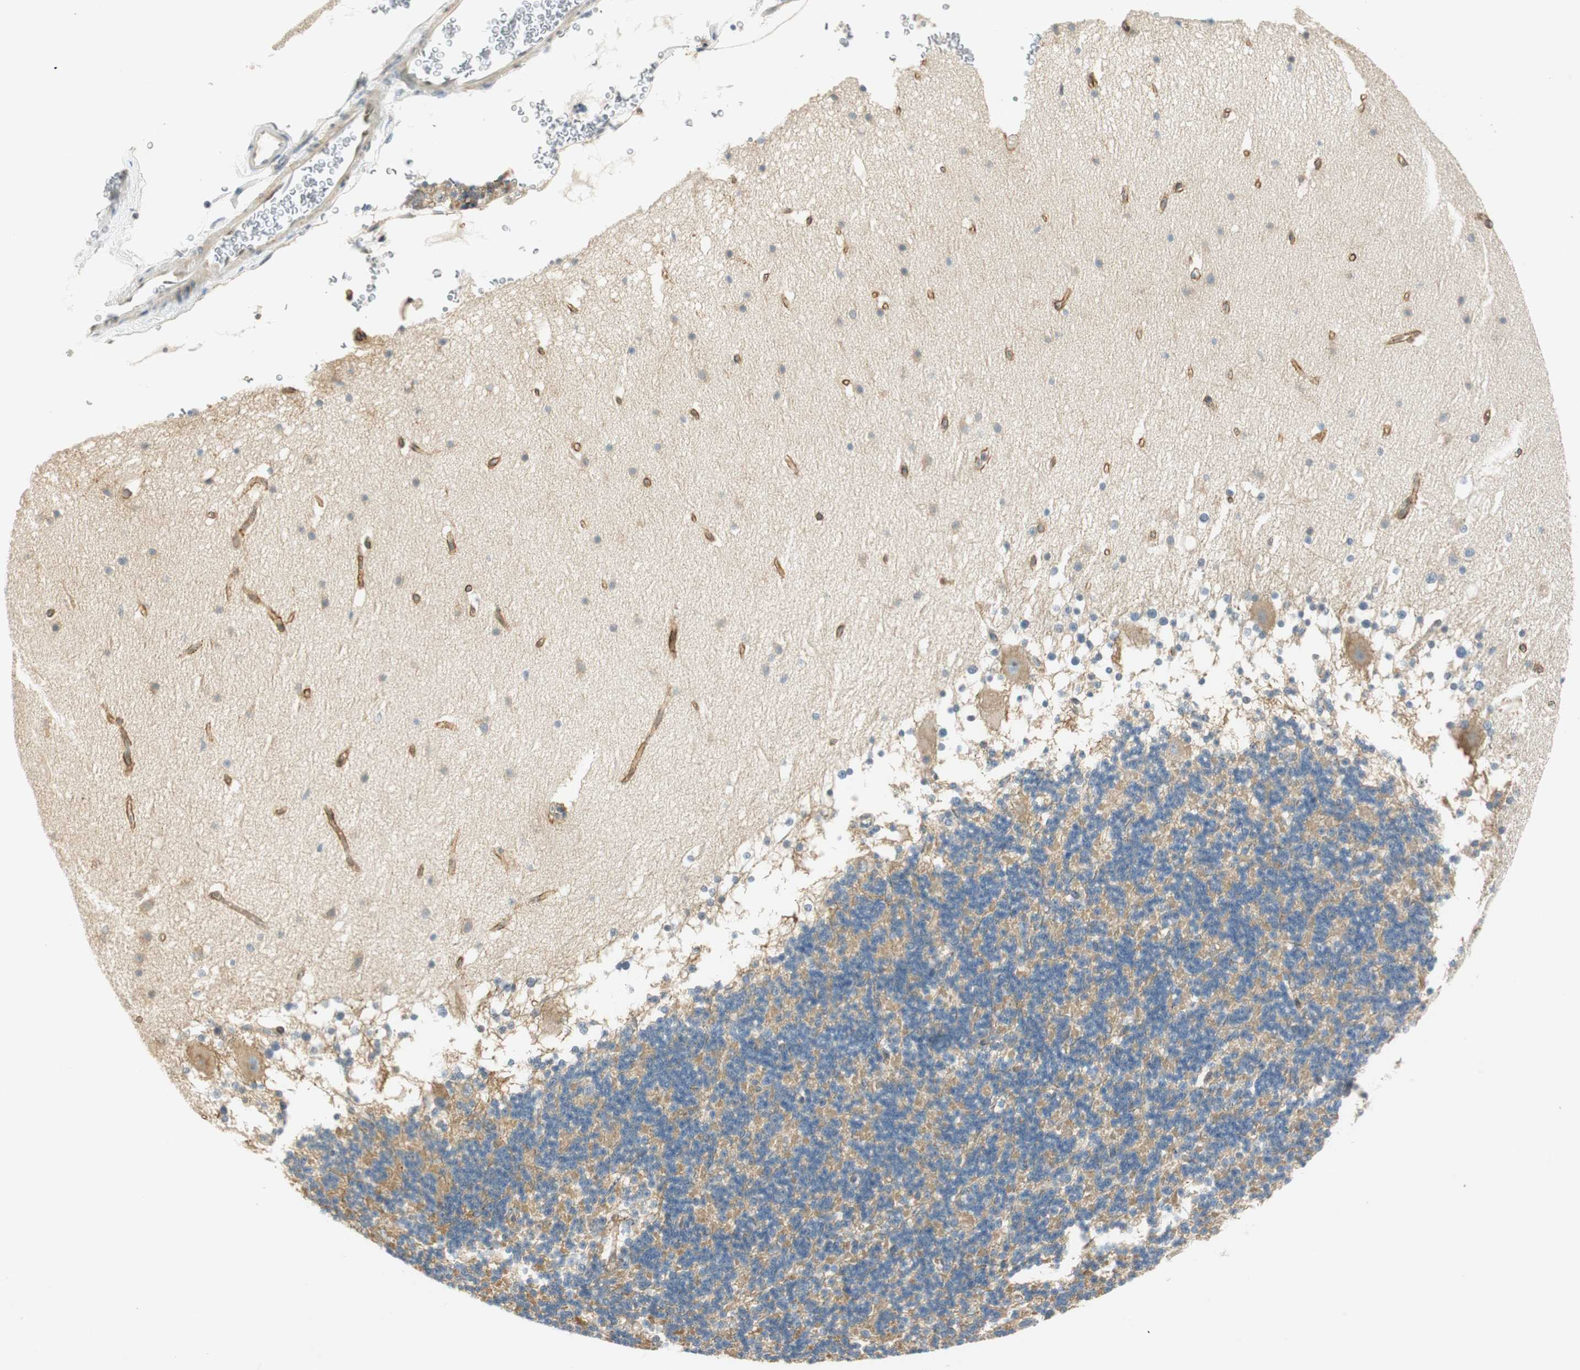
{"staining": {"intensity": "moderate", "quantity": ">75%", "location": "cytoplasmic/membranous"}, "tissue": "cerebellum", "cell_type": "Cells in granular layer", "image_type": "normal", "snomed": [{"axis": "morphology", "description": "Normal tissue, NOS"}, {"axis": "topography", "description": "Cerebellum"}], "caption": "Normal cerebellum was stained to show a protein in brown. There is medium levels of moderate cytoplasmic/membranous staining in about >75% of cells in granular layer. (Stains: DAB (3,3'-diaminobenzidine) in brown, nuclei in blue, Microscopy: brightfield microscopy at high magnification).", "gene": "MSX2", "patient": {"sex": "female", "age": 19}}